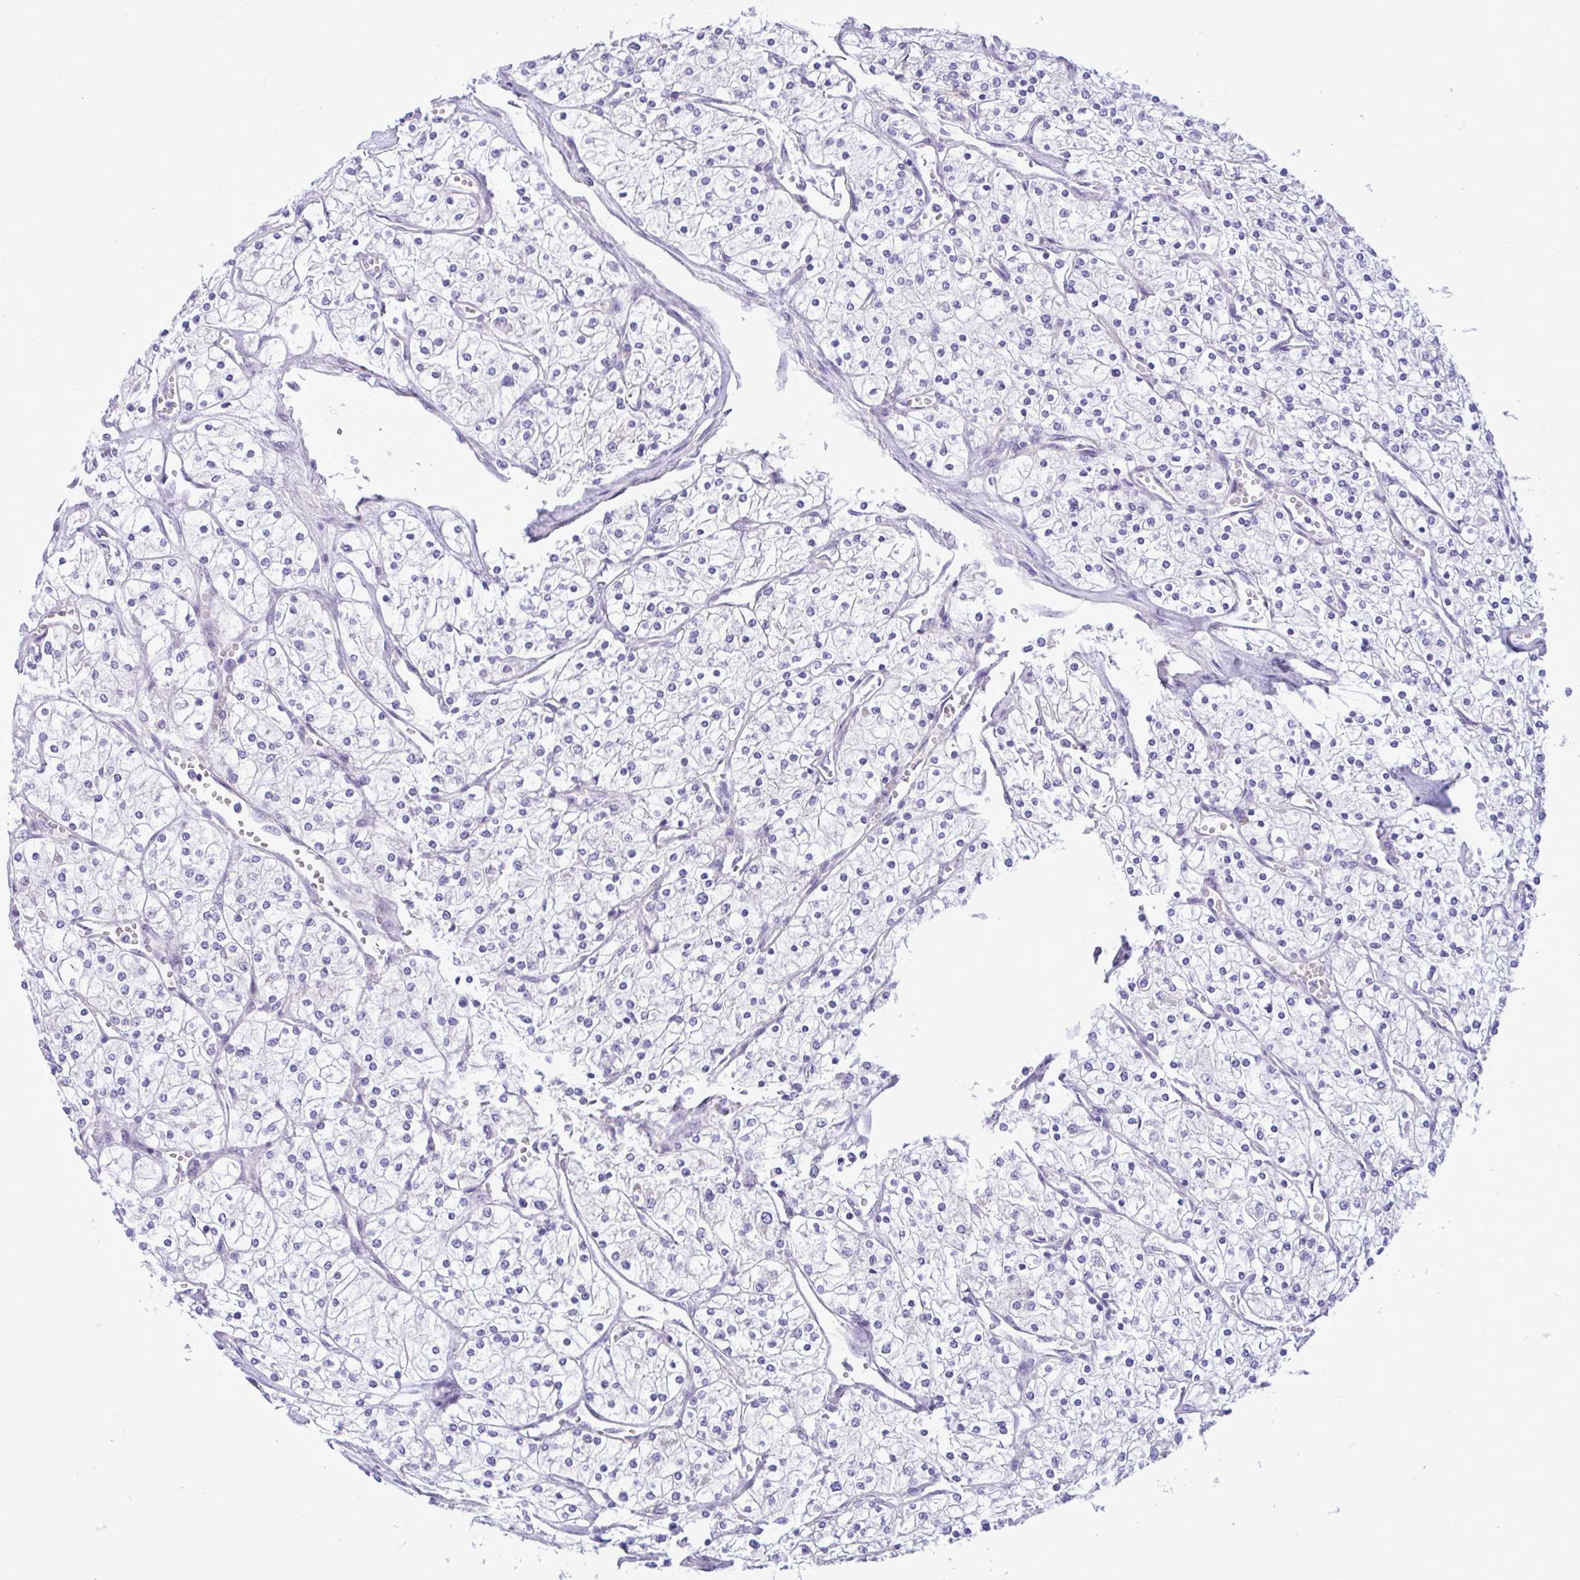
{"staining": {"intensity": "negative", "quantity": "none", "location": "none"}, "tissue": "renal cancer", "cell_type": "Tumor cells", "image_type": "cancer", "snomed": [{"axis": "morphology", "description": "Adenocarcinoma, NOS"}, {"axis": "topography", "description": "Kidney"}], "caption": "The histopathology image displays no significant positivity in tumor cells of renal adenocarcinoma.", "gene": "SREBF1", "patient": {"sex": "male", "age": 80}}